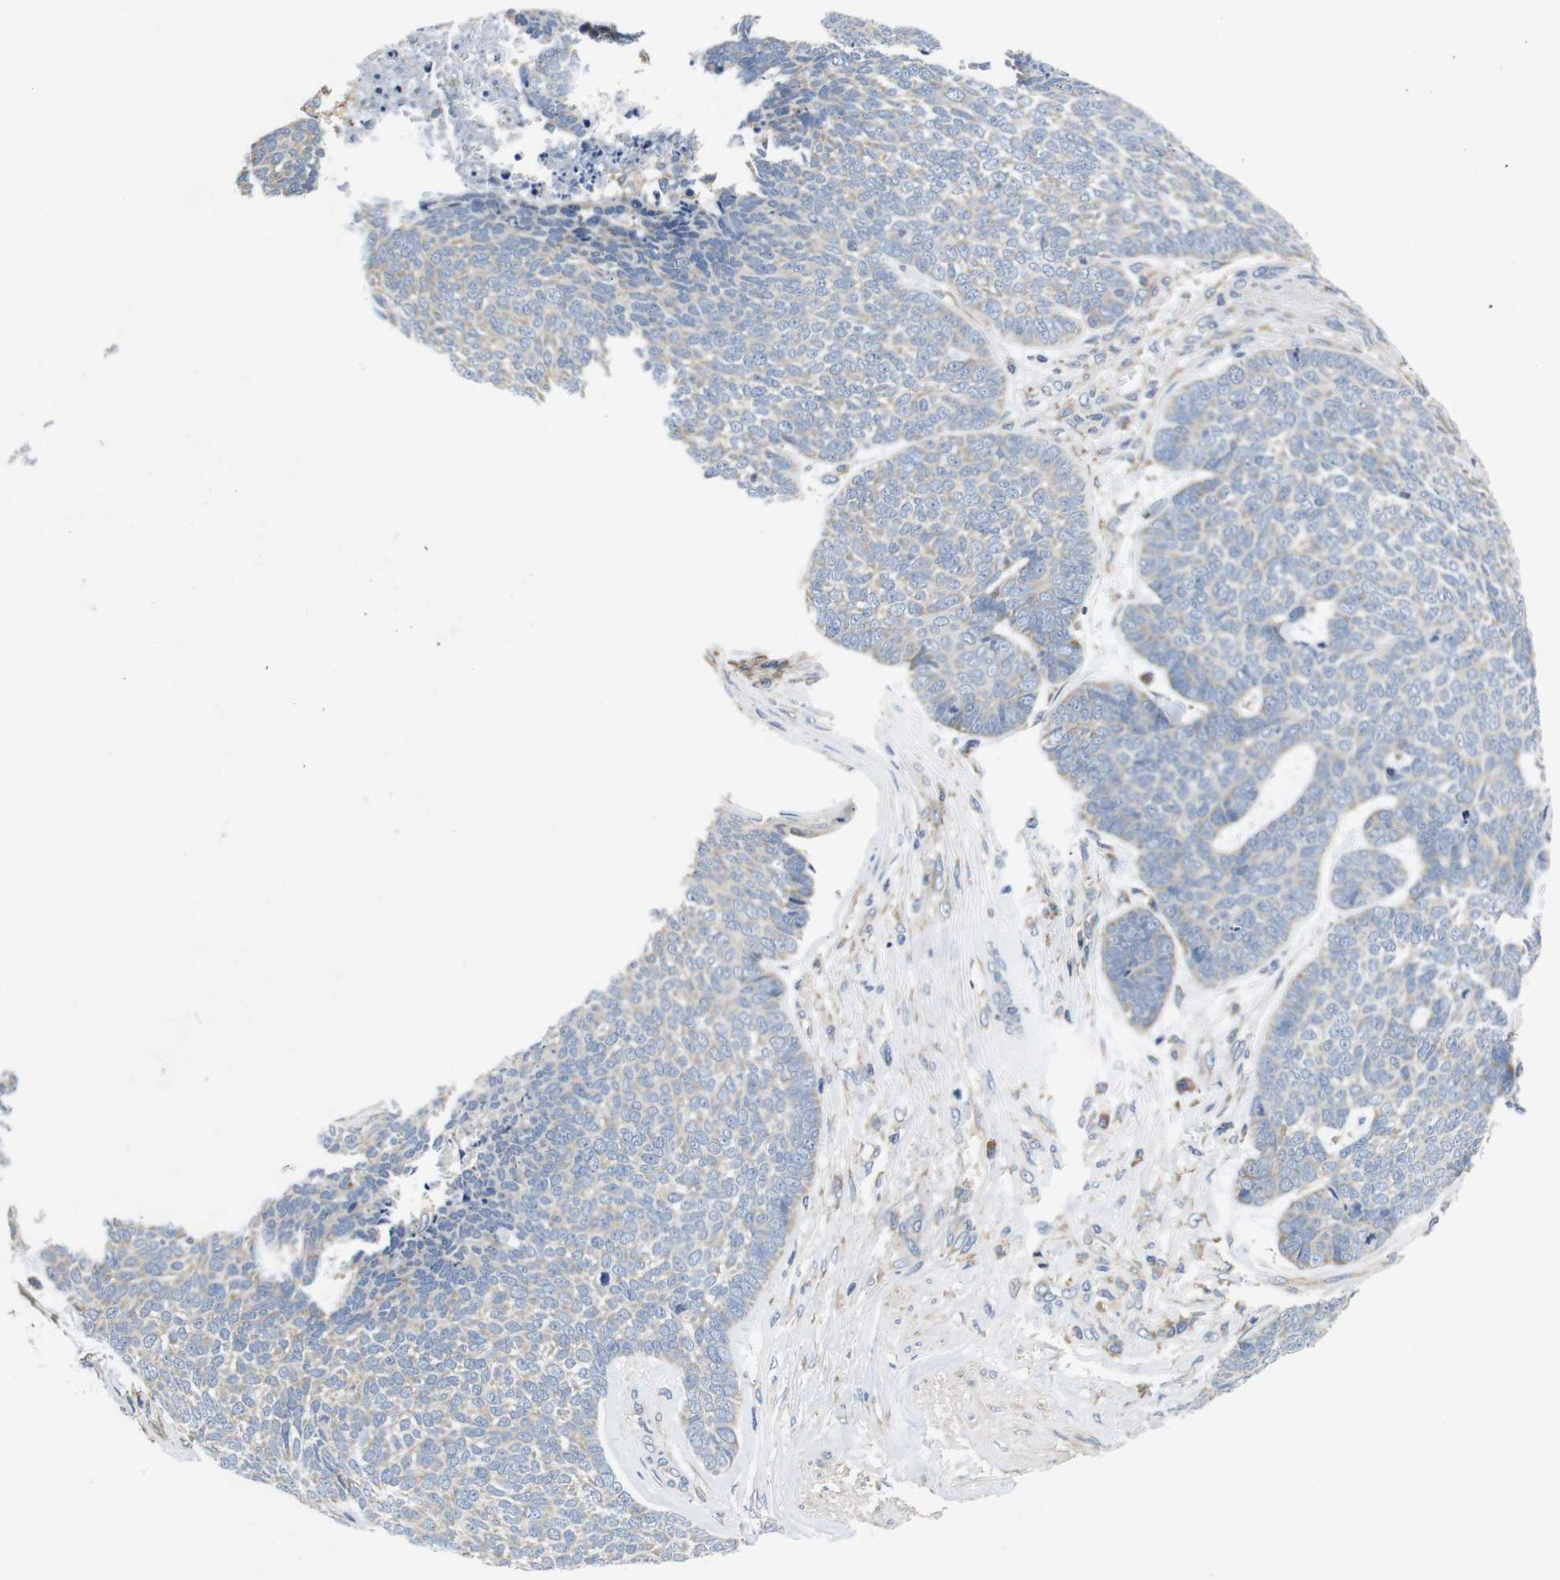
{"staining": {"intensity": "weak", "quantity": "25%-75%", "location": "cytoplasmic/membranous"}, "tissue": "skin cancer", "cell_type": "Tumor cells", "image_type": "cancer", "snomed": [{"axis": "morphology", "description": "Basal cell carcinoma"}, {"axis": "topography", "description": "Skin"}], "caption": "Human skin basal cell carcinoma stained with a brown dye exhibits weak cytoplasmic/membranous positive positivity in about 25%-75% of tumor cells.", "gene": "MARCHF7", "patient": {"sex": "male", "age": 84}}